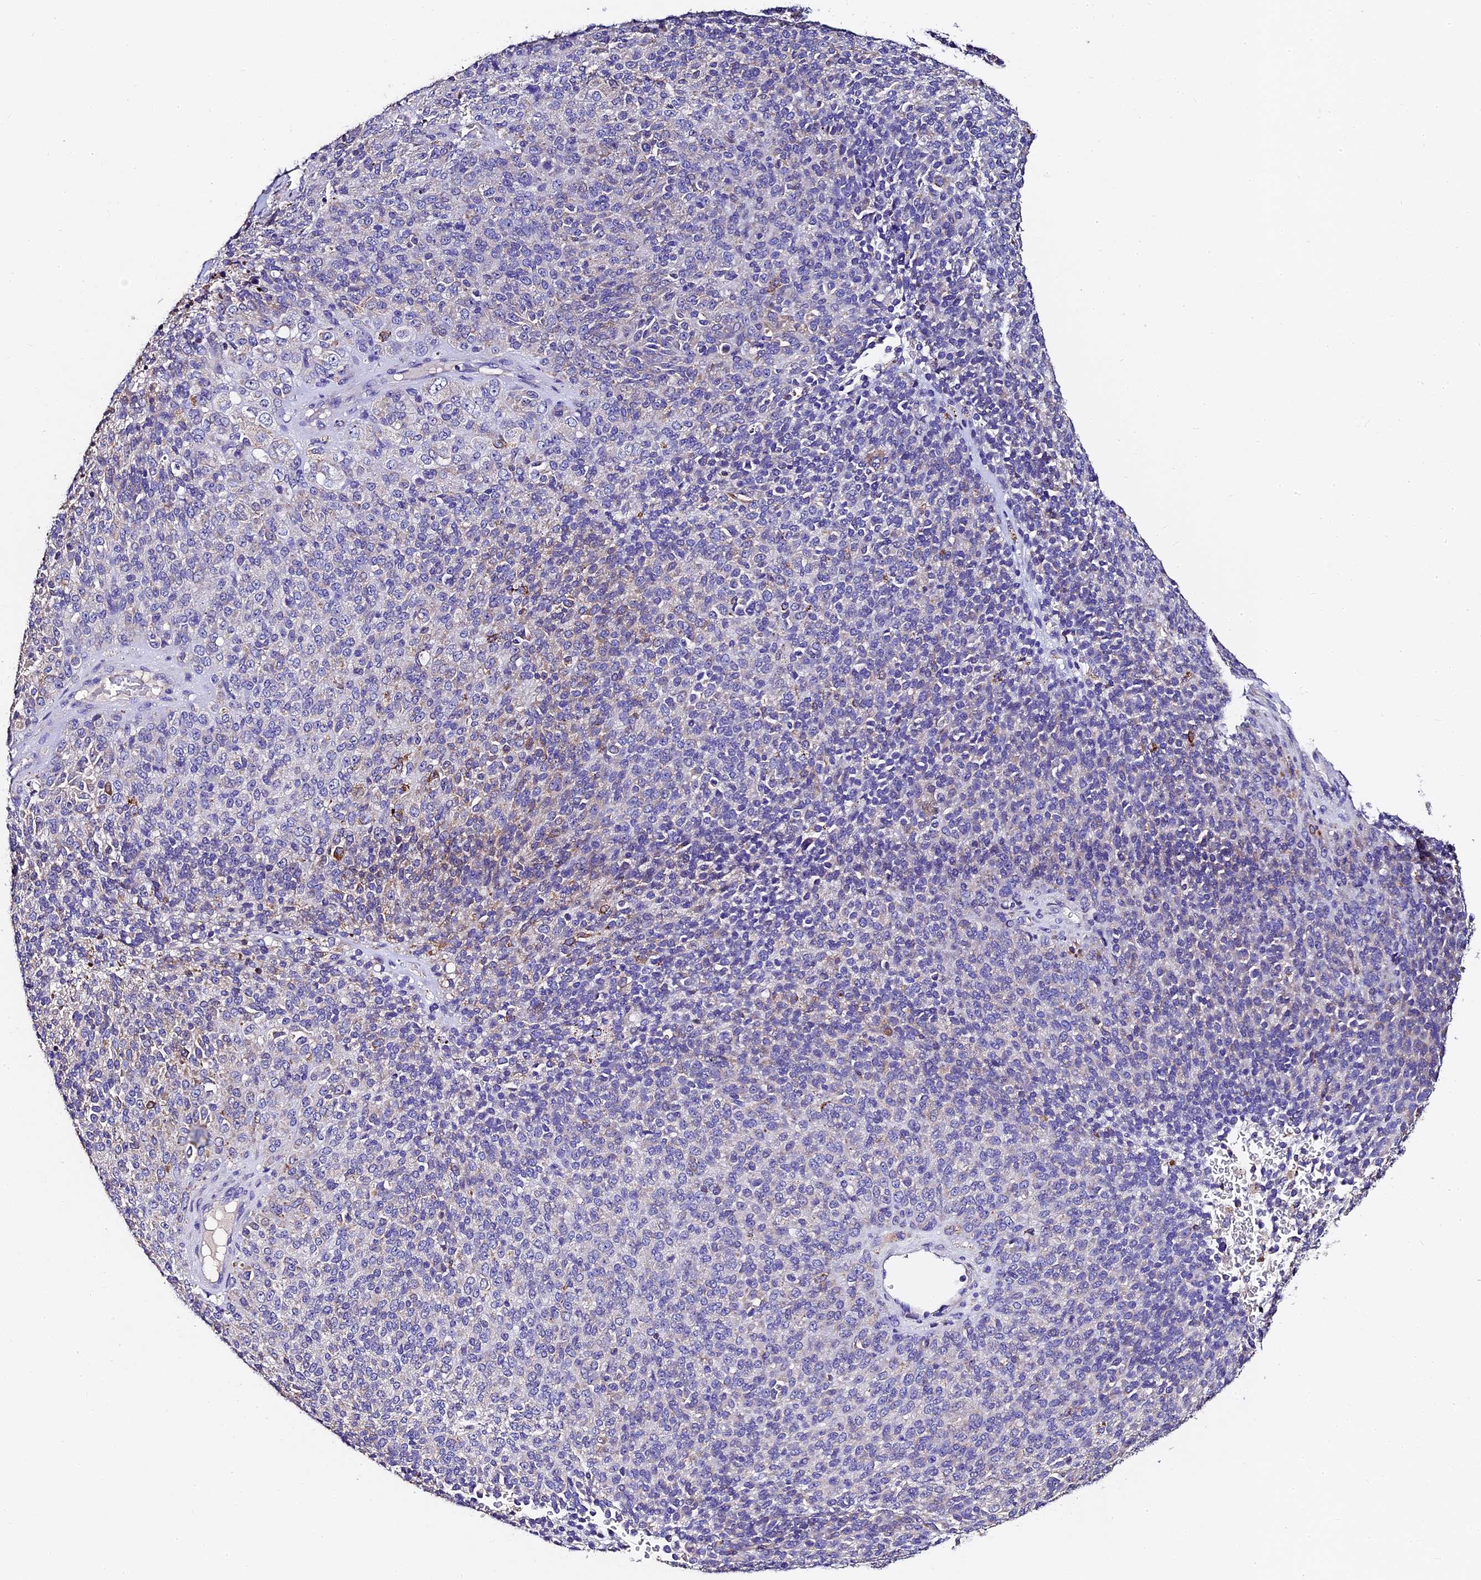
{"staining": {"intensity": "negative", "quantity": "none", "location": "none"}, "tissue": "melanoma", "cell_type": "Tumor cells", "image_type": "cancer", "snomed": [{"axis": "morphology", "description": "Malignant melanoma, Metastatic site"}, {"axis": "topography", "description": "Brain"}], "caption": "Immunohistochemistry of human melanoma exhibits no expression in tumor cells. (DAB (3,3'-diaminobenzidine) immunohistochemistry visualized using brightfield microscopy, high magnification).", "gene": "FREM3", "patient": {"sex": "female", "age": 56}}